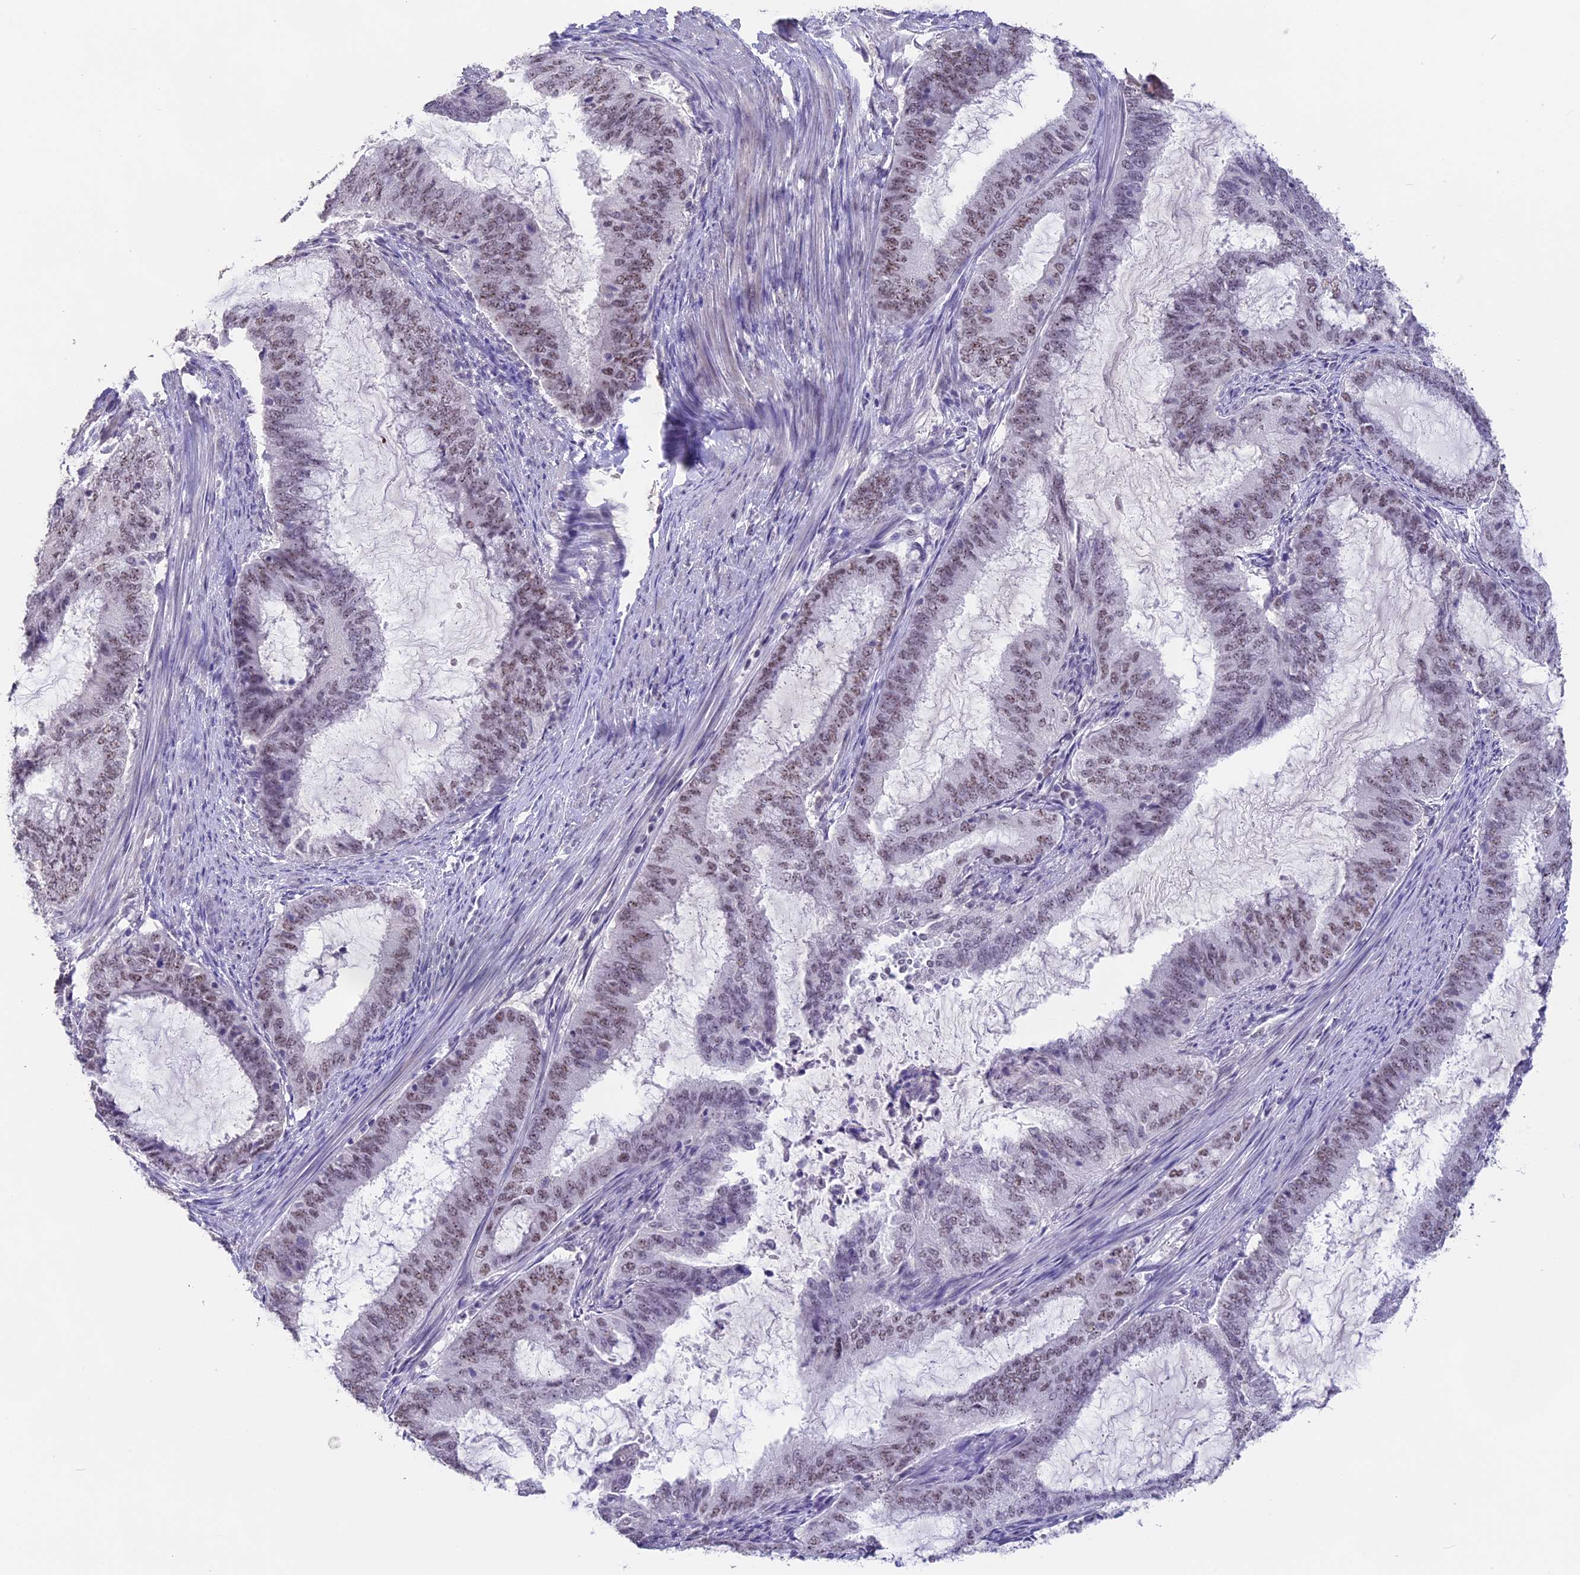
{"staining": {"intensity": "weak", "quantity": ">75%", "location": "nuclear"}, "tissue": "endometrial cancer", "cell_type": "Tumor cells", "image_type": "cancer", "snomed": [{"axis": "morphology", "description": "Adenocarcinoma, NOS"}, {"axis": "topography", "description": "Endometrium"}], "caption": "A brown stain highlights weak nuclear expression of a protein in human endometrial adenocarcinoma tumor cells. The protein is stained brown, and the nuclei are stained in blue (DAB (3,3'-diaminobenzidine) IHC with brightfield microscopy, high magnification).", "gene": "SETD2", "patient": {"sex": "female", "age": 51}}